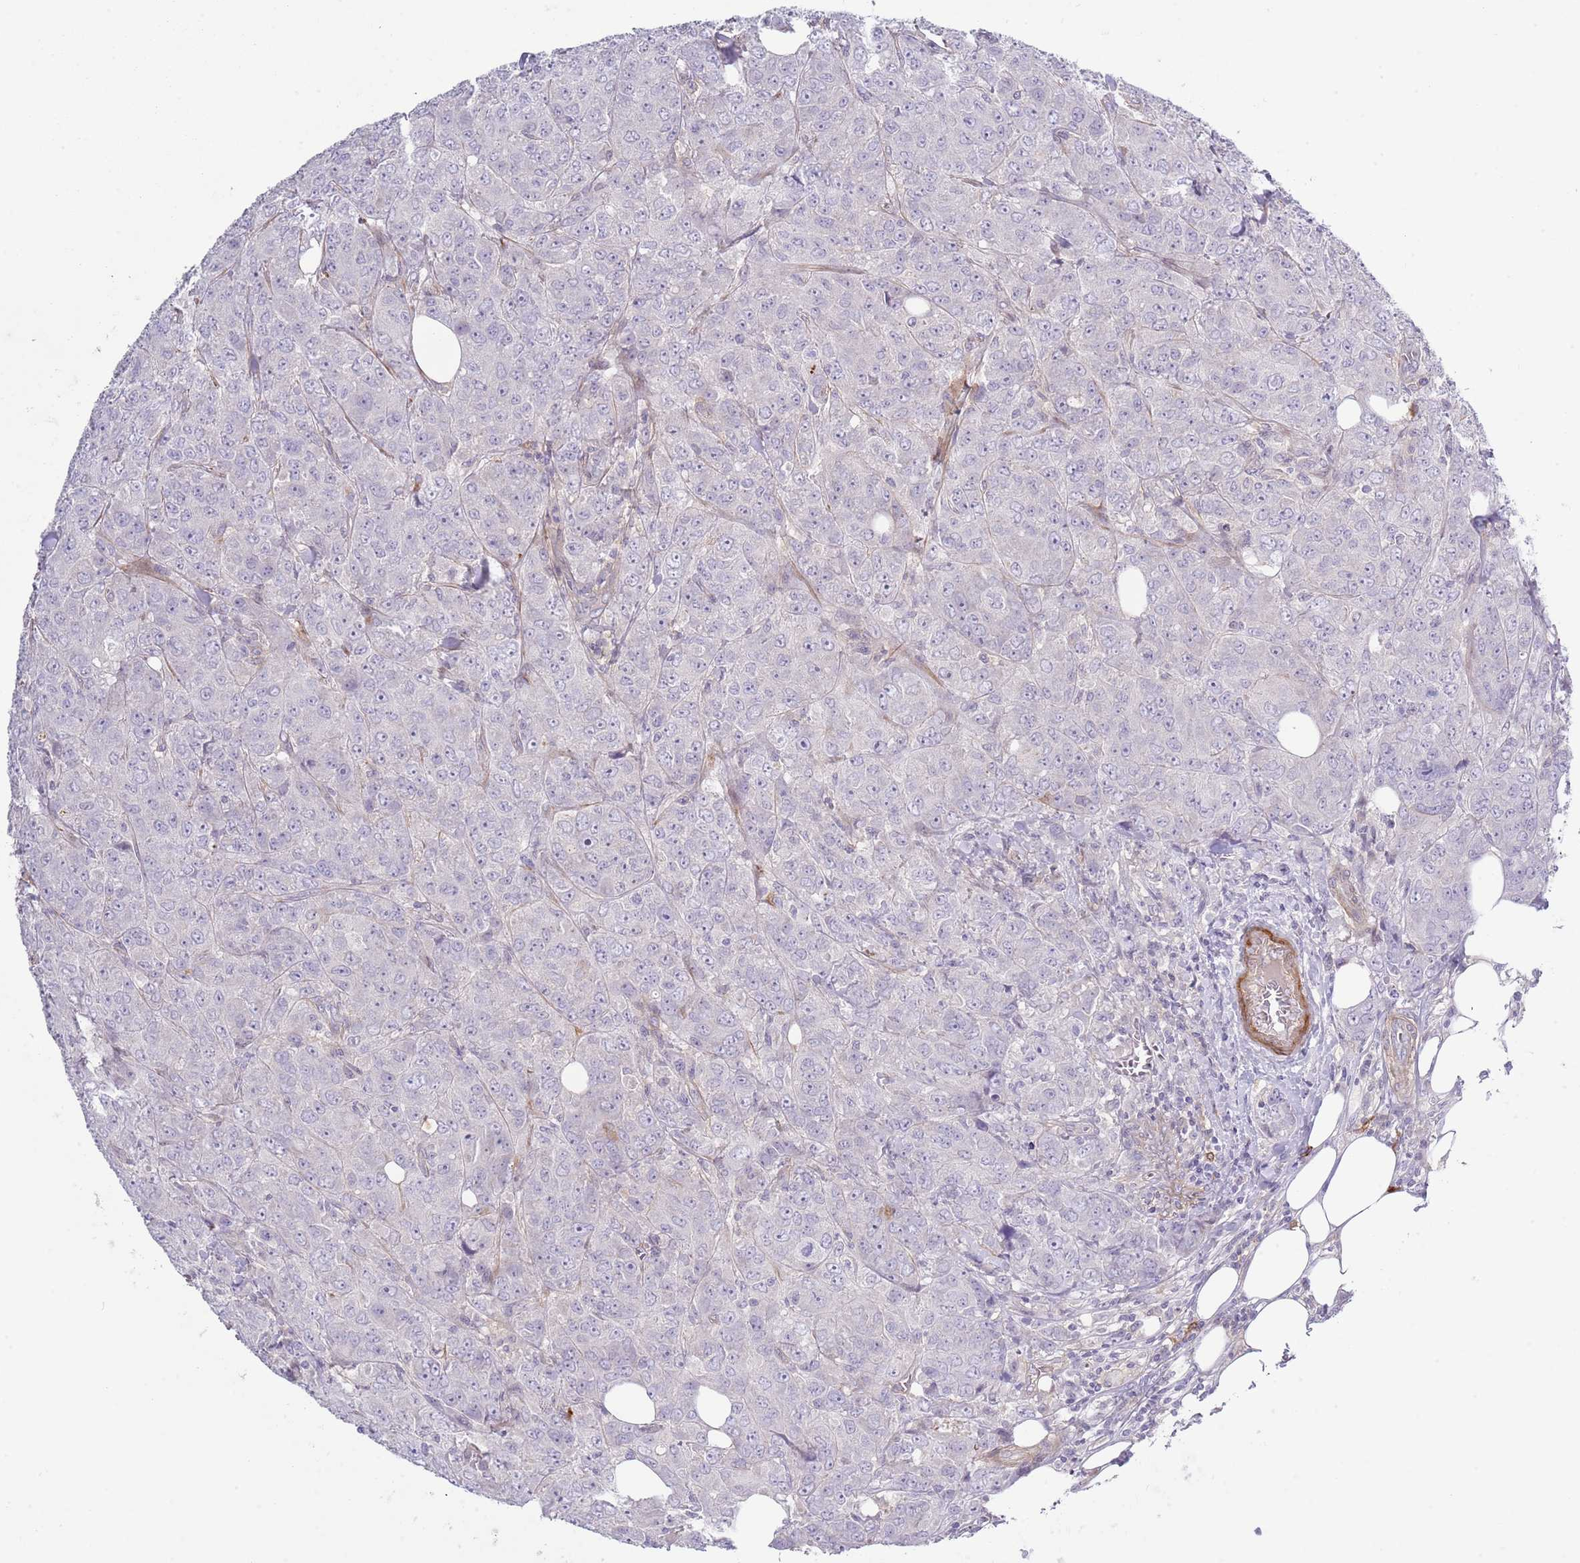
{"staining": {"intensity": "negative", "quantity": "none", "location": "none"}, "tissue": "breast cancer", "cell_type": "Tumor cells", "image_type": "cancer", "snomed": [{"axis": "morphology", "description": "Duct carcinoma"}, {"axis": "topography", "description": "Breast"}], "caption": "High power microscopy histopathology image of an immunohistochemistry (IHC) photomicrograph of breast invasive ductal carcinoma, revealing no significant staining in tumor cells.", "gene": "TINAGL1", "patient": {"sex": "female", "age": 43}}